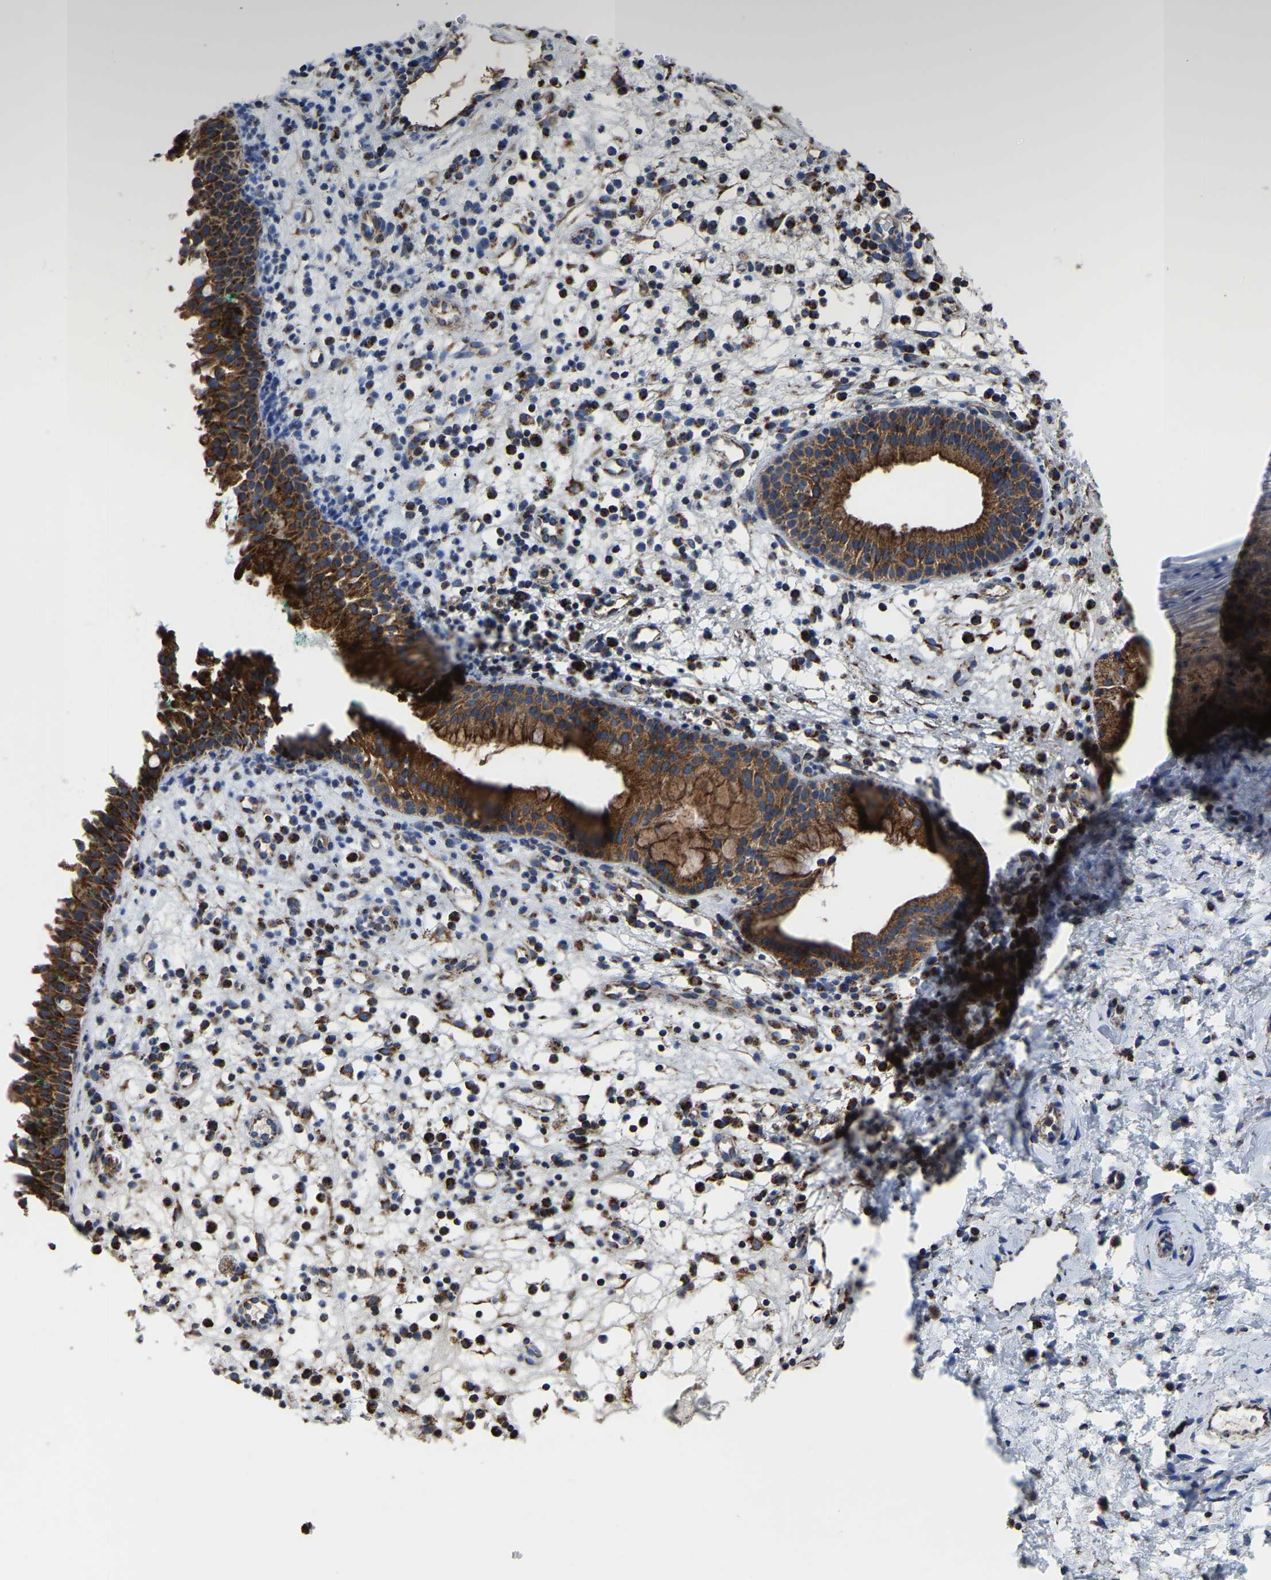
{"staining": {"intensity": "strong", "quantity": ">75%", "location": "cytoplasmic/membranous"}, "tissue": "nasopharynx", "cell_type": "Respiratory epithelial cells", "image_type": "normal", "snomed": [{"axis": "morphology", "description": "Normal tissue, NOS"}, {"axis": "morphology", "description": "Basal cell carcinoma"}, {"axis": "topography", "description": "Cartilage tissue"}, {"axis": "topography", "description": "Nasopharynx"}, {"axis": "topography", "description": "Oral tissue"}], "caption": "Protein expression by immunohistochemistry (IHC) demonstrates strong cytoplasmic/membranous expression in about >75% of respiratory epithelial cells in normal nasopharynx.", "gene": "ETFA", "patient": {"sex": "female", "age": 77}}